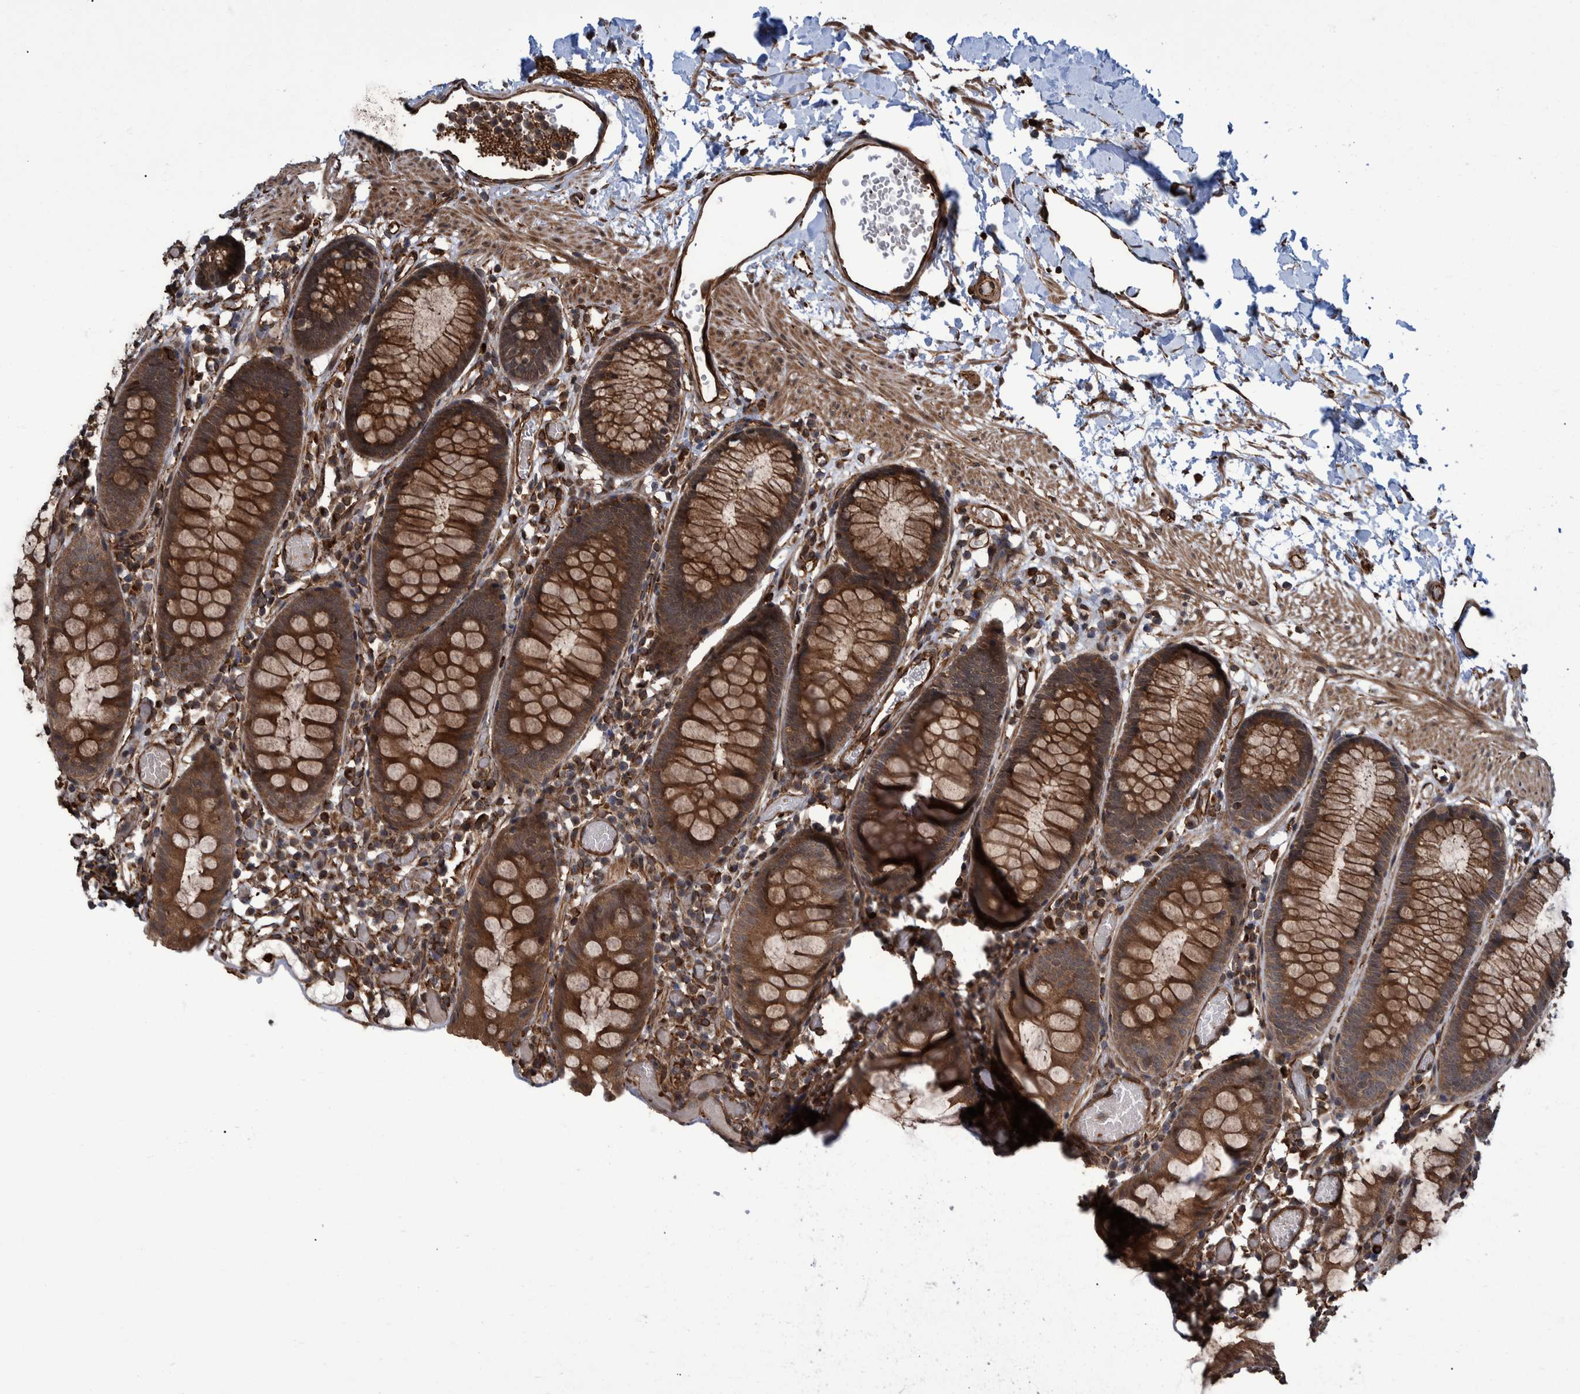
{"staining": {"intensity": "strong", "quantity": ">75%", "location": "cytoplasmic/membranous"}, "tissue": "colon", "cell_type": "Endothelial cells", "image_type": "normal", "snomed": [{"axis": "morphology", "description": "Normal tissue, NOS"}, {"axis": "topography", "description": "Colon"}], "caption": "The photomicrograph exhibits immunohistochemical staining of normal colon. There is strong cytoplasmic/membranous expression is present in approximately >75% of endothelial cells.", "gene": "TNFRSF10B", "patient": {"sex": "male", "age": 14}}